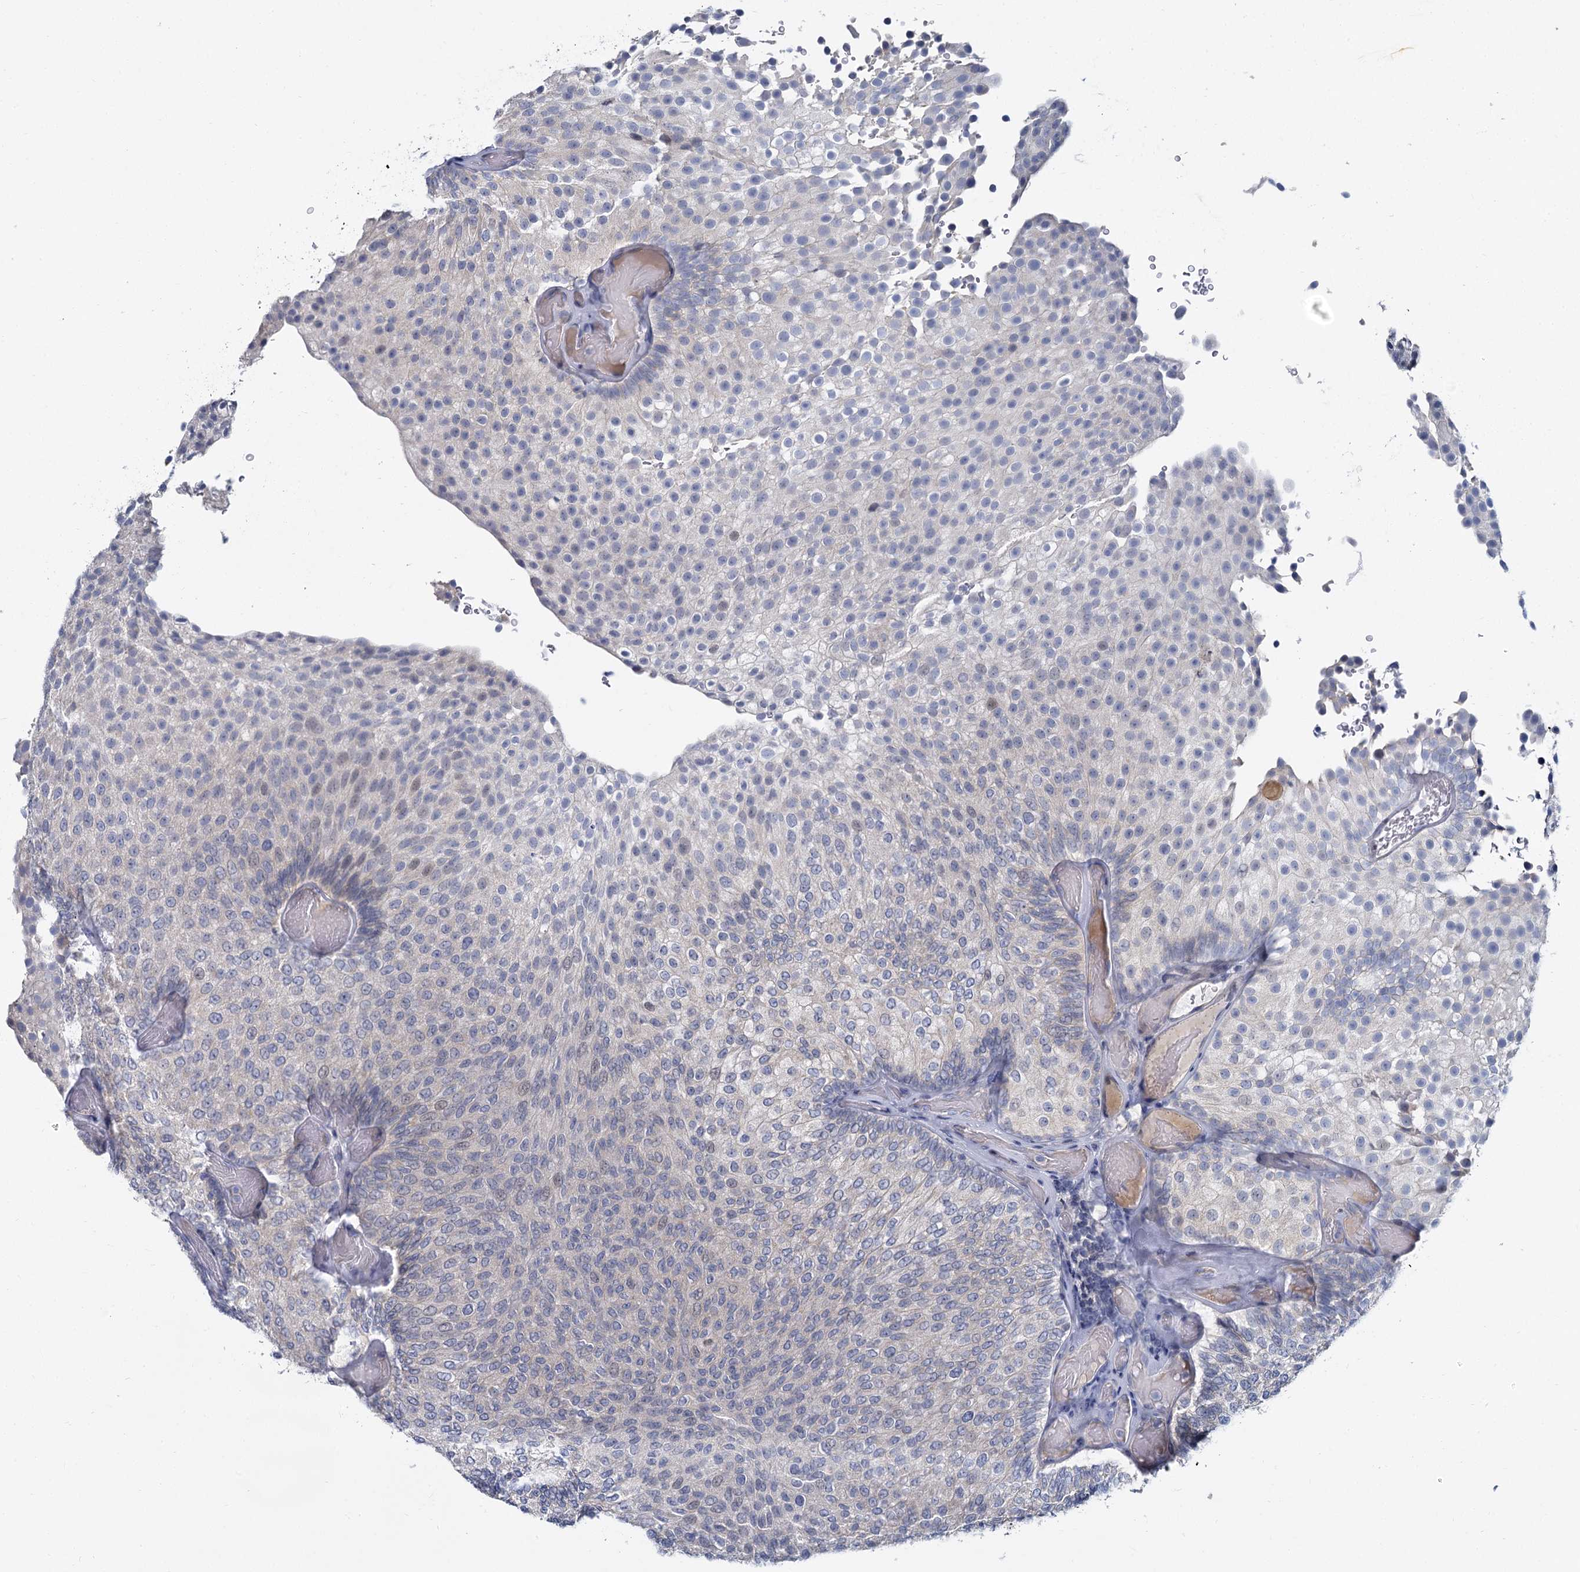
{"staining": {"intensity": "negative", "quantity": "none", "location": "none"}, "tissue": "urothelial cancer", "cell_type": "Tumor cells", "image_type": "cancer", "snomed": [{"axis": "morphology", "description": "Urothelial carcinoma, Low grade"}, {"axis": "topography", "description": "Urinary bladder"}], "caption": "IHC histopathology image of neoplastic tissue: human low-grade urothelial carcinoma stained with DAB (3,3'-diaminobenzidine) demonstrates no significant protein positivity in tumor cells. The staining is performed using DAB brown chromogen with nuclei counter-stained in using hematoxylin.", "gene": "ACRBP", "patient": {"sex": "male", "age": 78}}